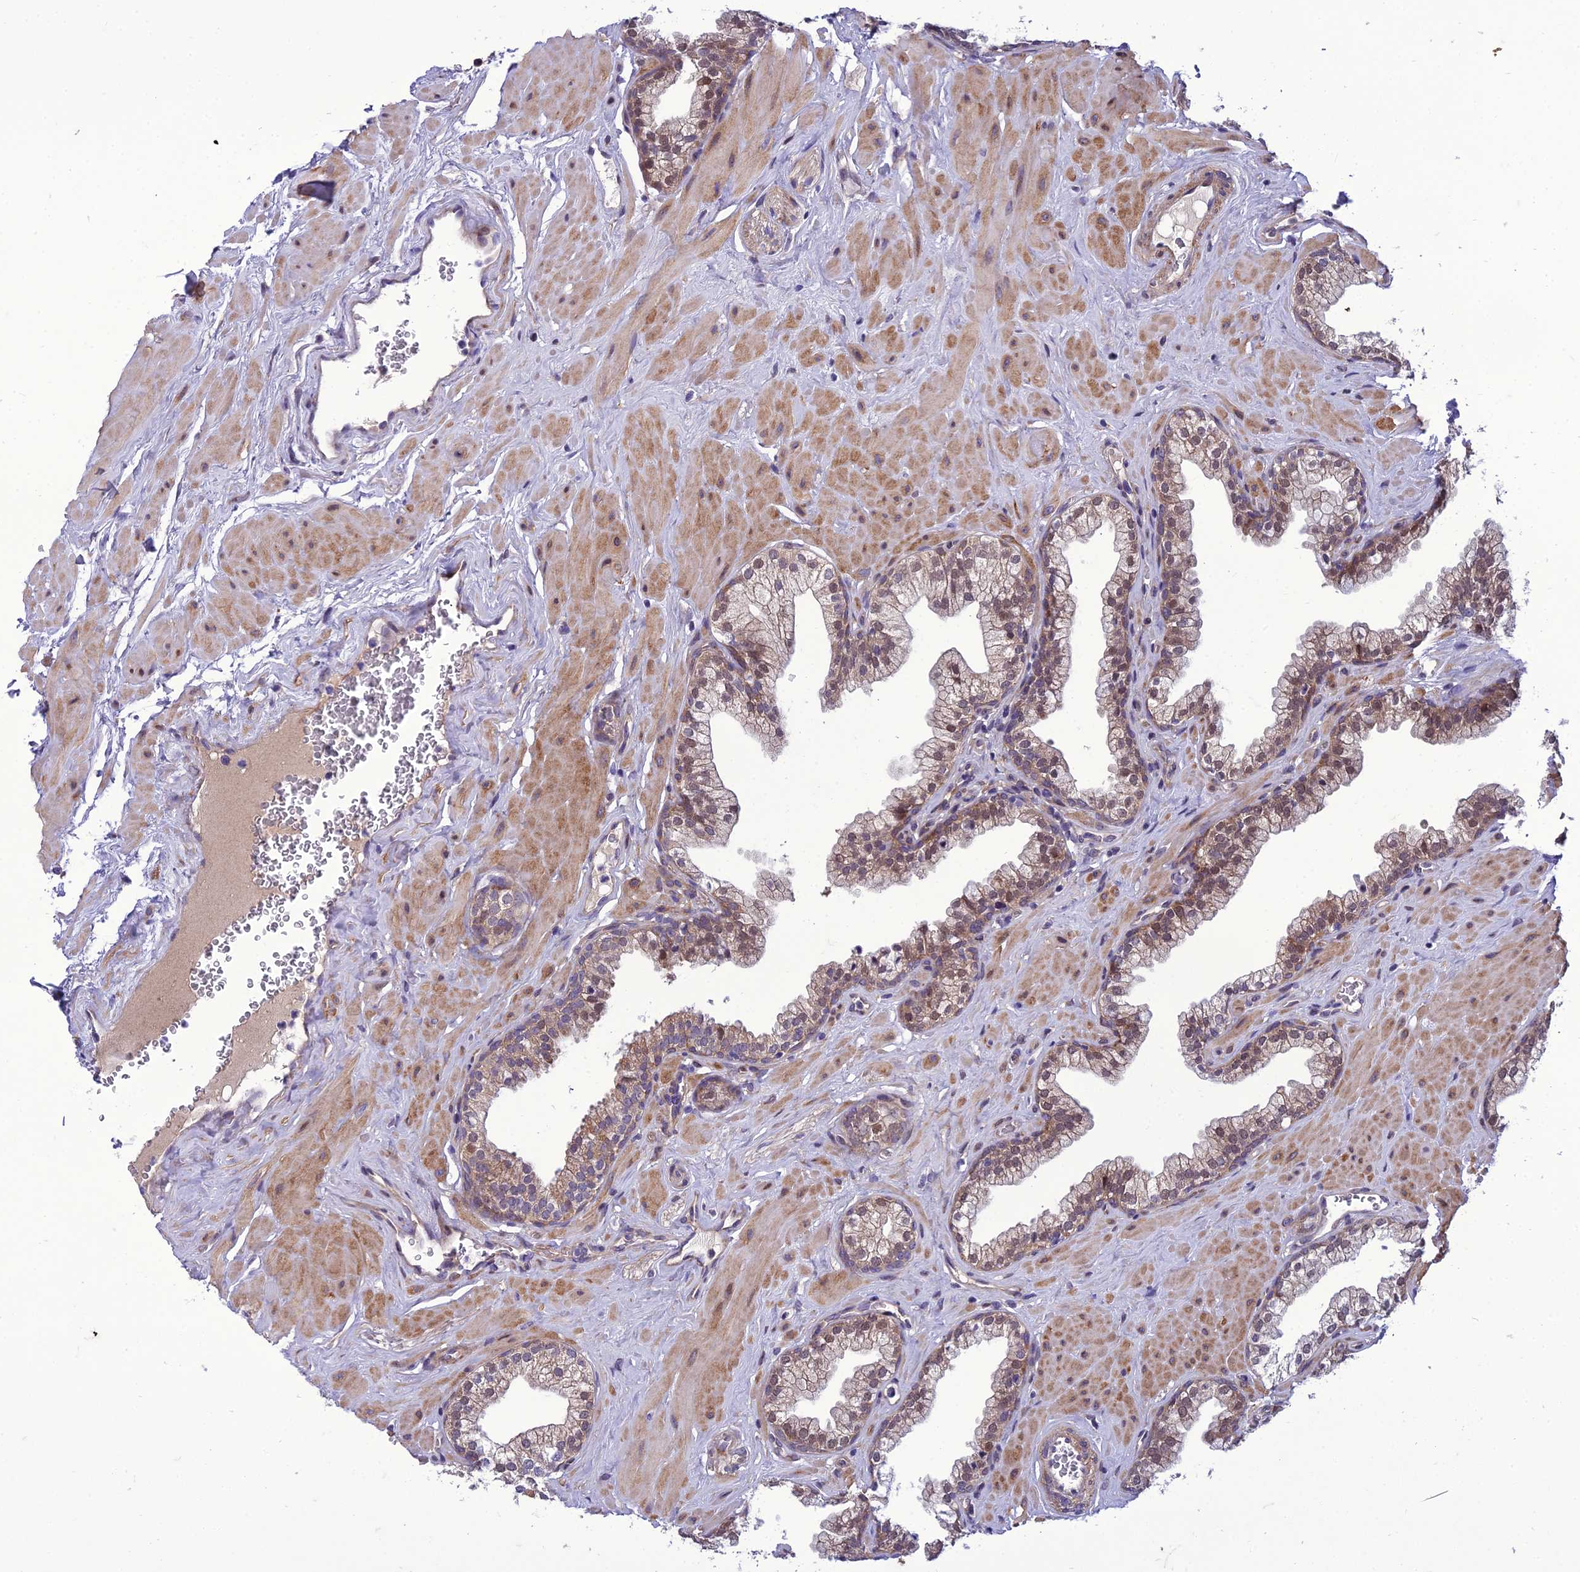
{"staining": {"intensity": "moderate", "quantity": "25%-75%", "location": "cytoplasmic/membranous,nuclear"}, "tissue": "prostate", "cell_type": "Glandular cells", "image_type": "normal", "snomed": [{"axis": "morphology", "description": "Normal tissue, NOS"}, {"axis": "morphology", "description": "Urothelial carcinoma, Low grade"}, {"axis": "topography", "description": "Urinary bladder"}, {"axis": "topography", "description": "Prostate"}], "caption": "Human prostate stained with a protein marker demonstrates moderate staining in glandular cells.", "gene": "GAB4", "patient": {"sex": "male", "age": 60}}